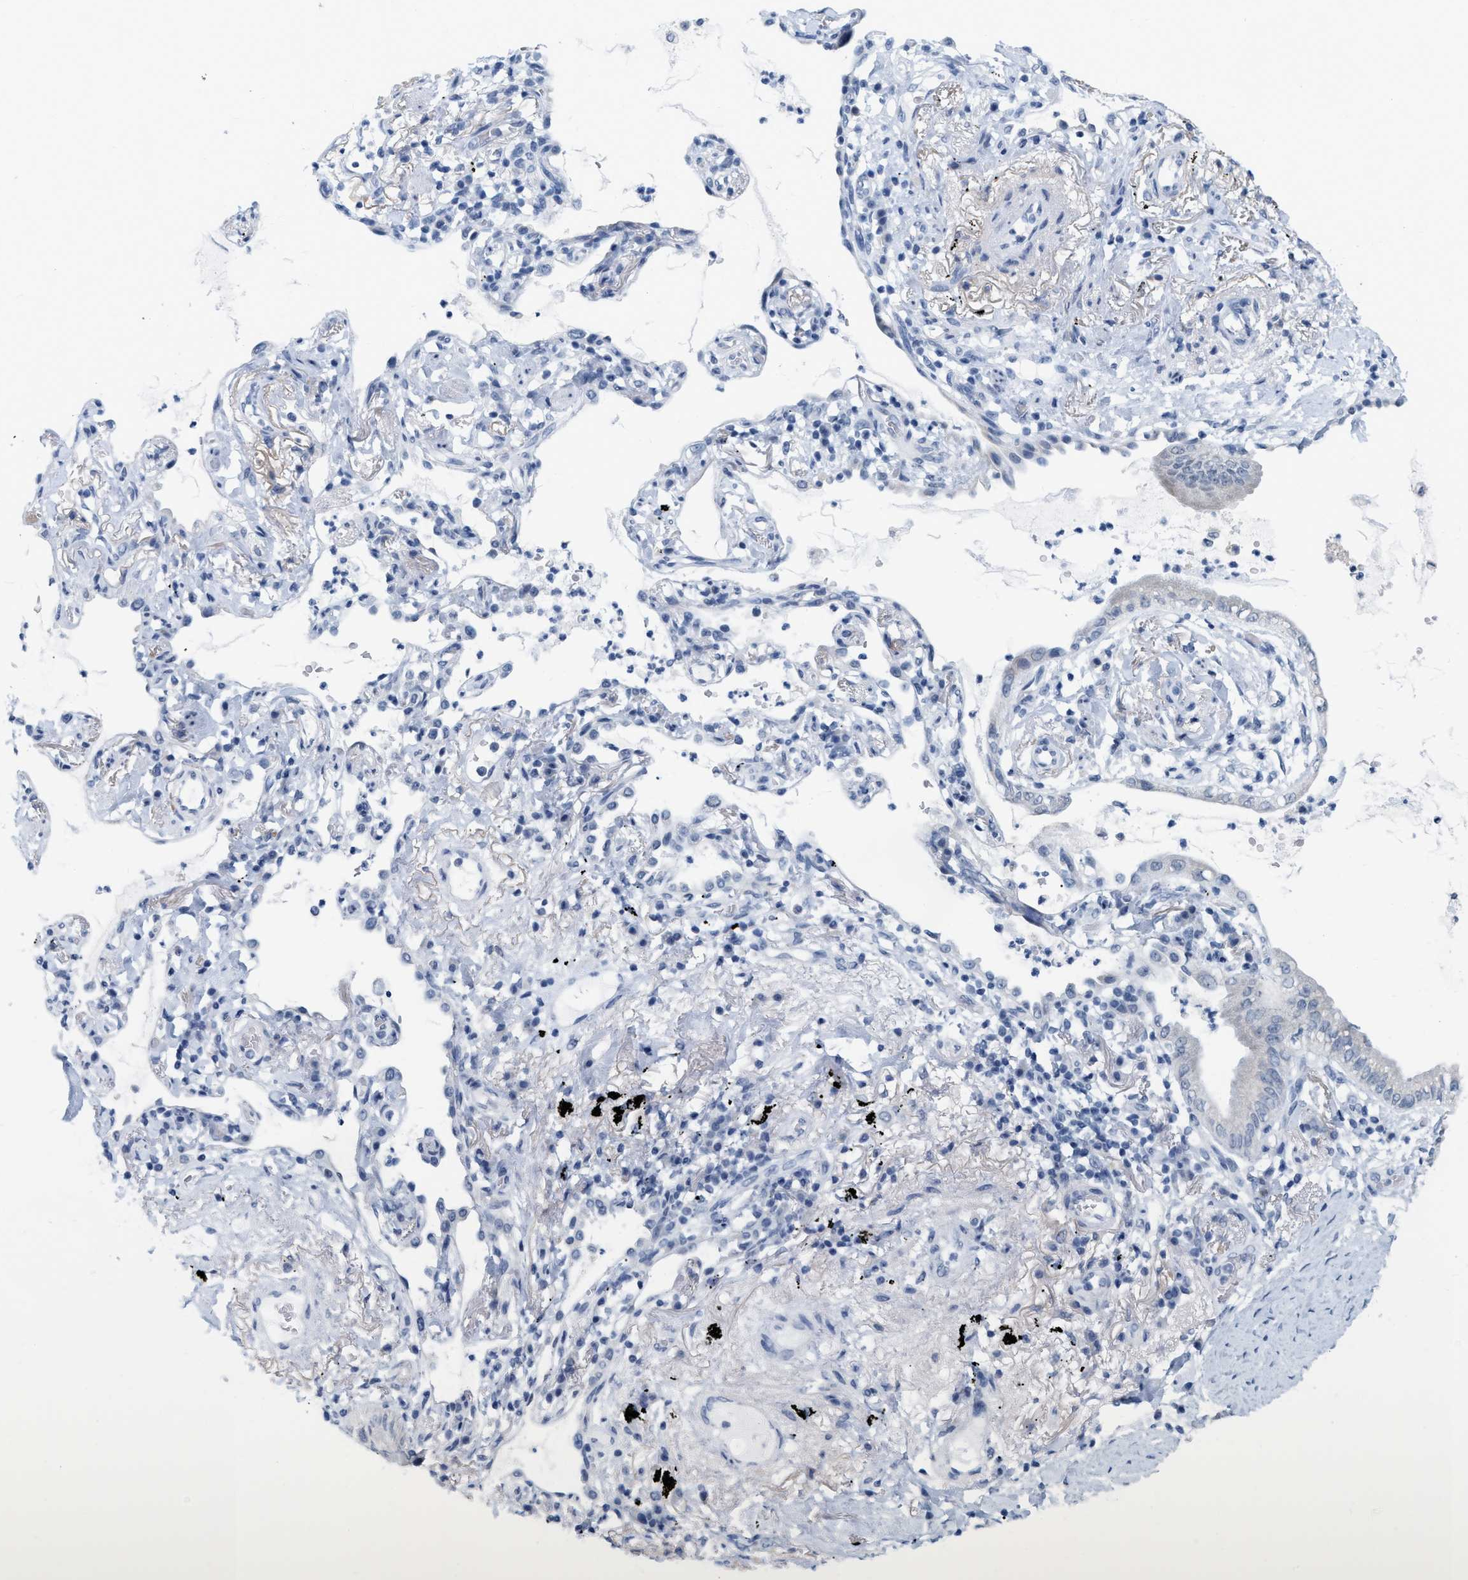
{"staining": {"intensity": "negative", "quantity": "none", "location": "none"}, "tissue": "lung cancer", "cell_type": "Tumor cells", "image_type": "cancer", "snomed": [{"axis": "morphology", "description": "Normal tissue, NOS"}, {"axis": "morphology", "description": "Adenocarcinoma, NOS"}, {"axis": "topography", "description": "Bronchus"}, {"axis": "topography", "description": "Lung"}], "caption": "High magnification brightfield microscopy of adenocarcinoma (lung) stained with DAB (3,3'-diaminobenzidine) (brown) and counterstained with hematoxylin (blue): tumor cells show no significant staining.", "gene": "XIRP1", "patient": {"sex": "female", "age": 70}}